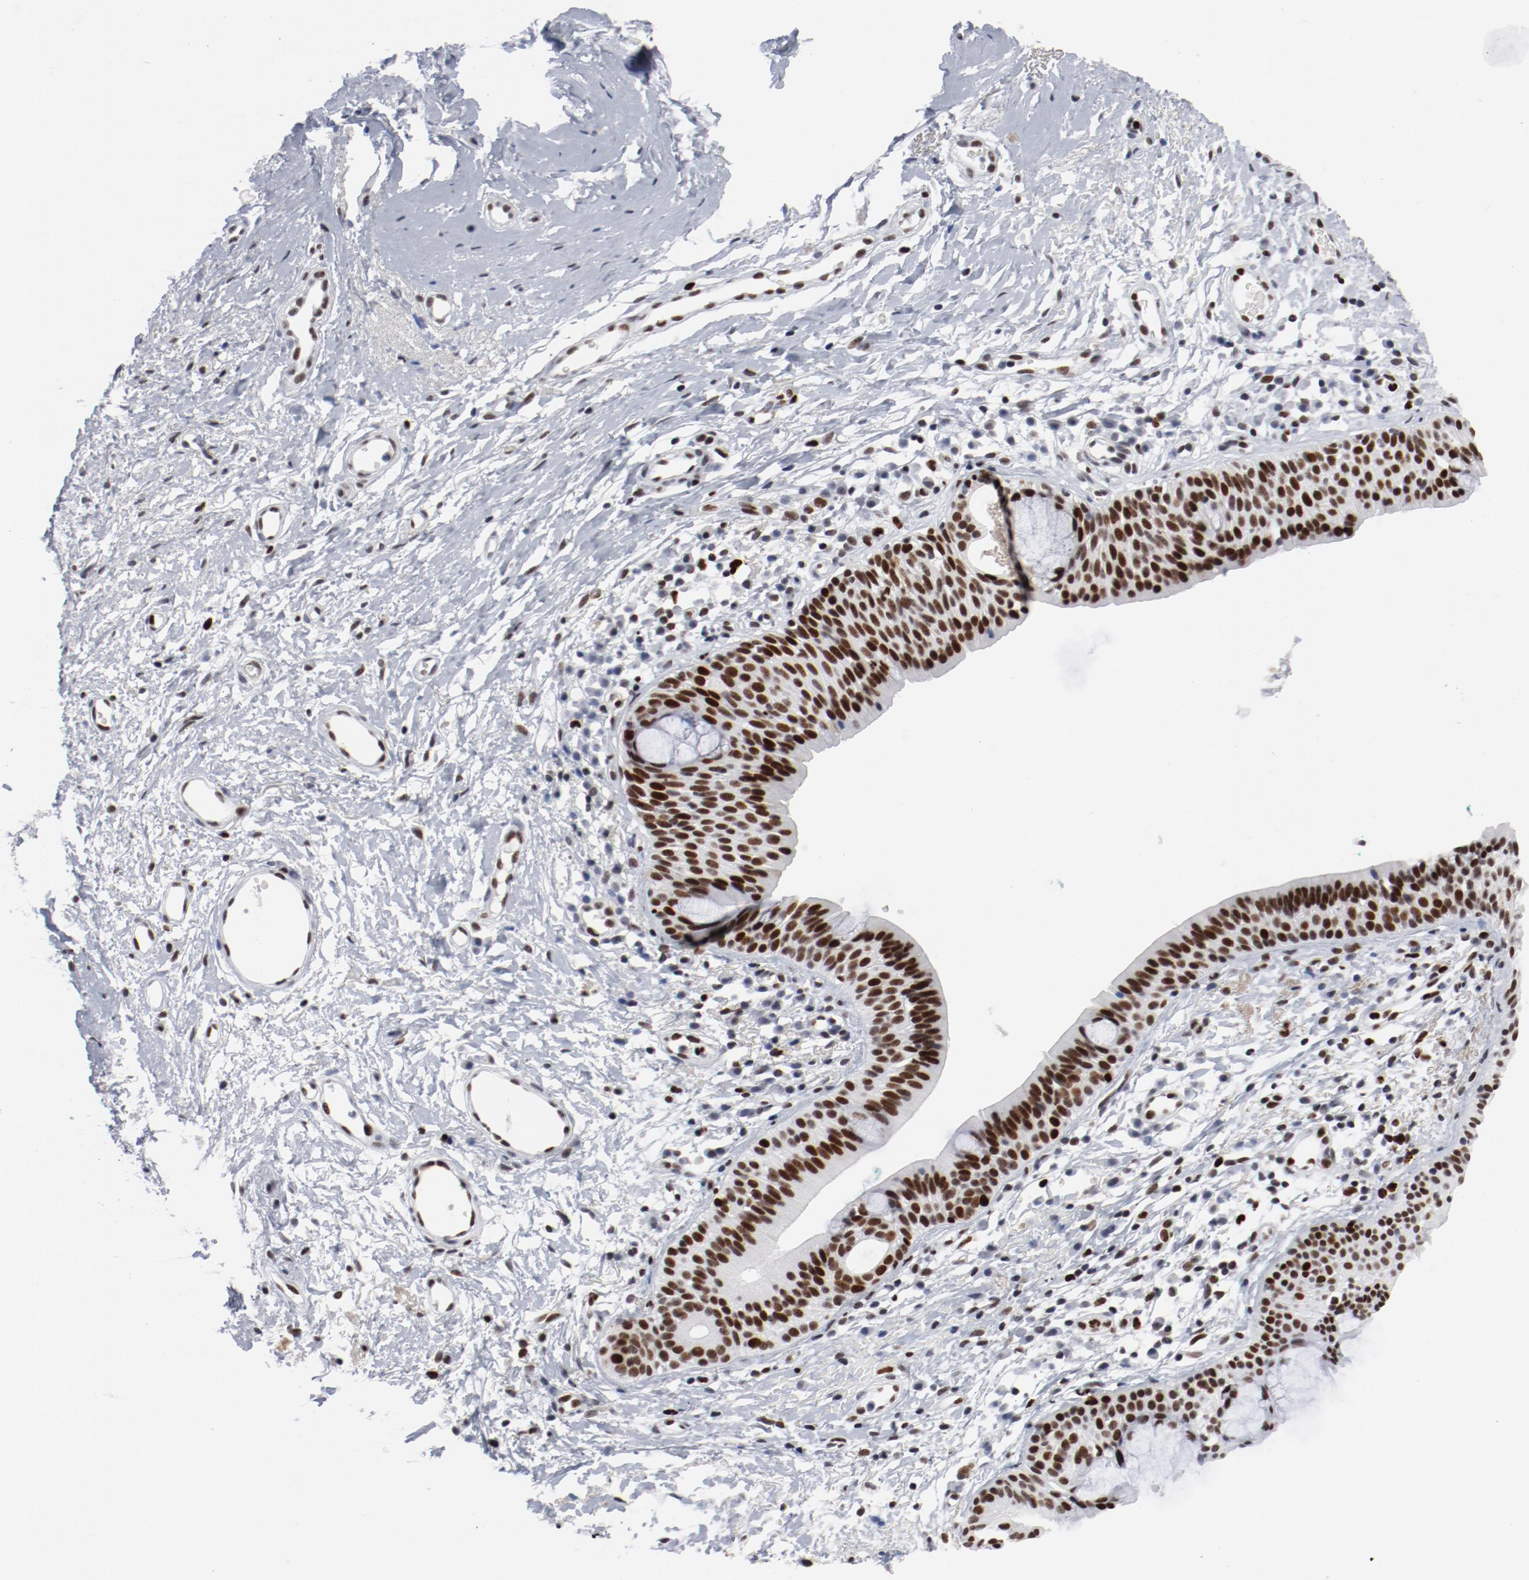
{"staining": {"intensity": "strong", "quantity": ">75%", "location": "nuclear"}, "tissue": "nasopharynx", "cell_type": "Respiratory epithelial cells", "image_type": "normal", "snomed": [{"axis": "morphology", "description": "Normal tissue, NOS"}, {"axis": "morphology", "description": "Basal cell carcinoma"}, {"axis": "topography", "description": "Cartilage tissue"}, {"axis": "topography", "description": "Nasopharynx"}, {"axis": "topography", "description": "Oral tissue"}], "caption": "Immunohistochemistry histopathology image of unremarkable nasopharynx stained for a protein (brown), which exhibits high levels of strong nuclear positivity in approximately >75% of respiratory epithelial cells.", "gene": "POLD1", "patient": {"sex": "female", "age": 77}}